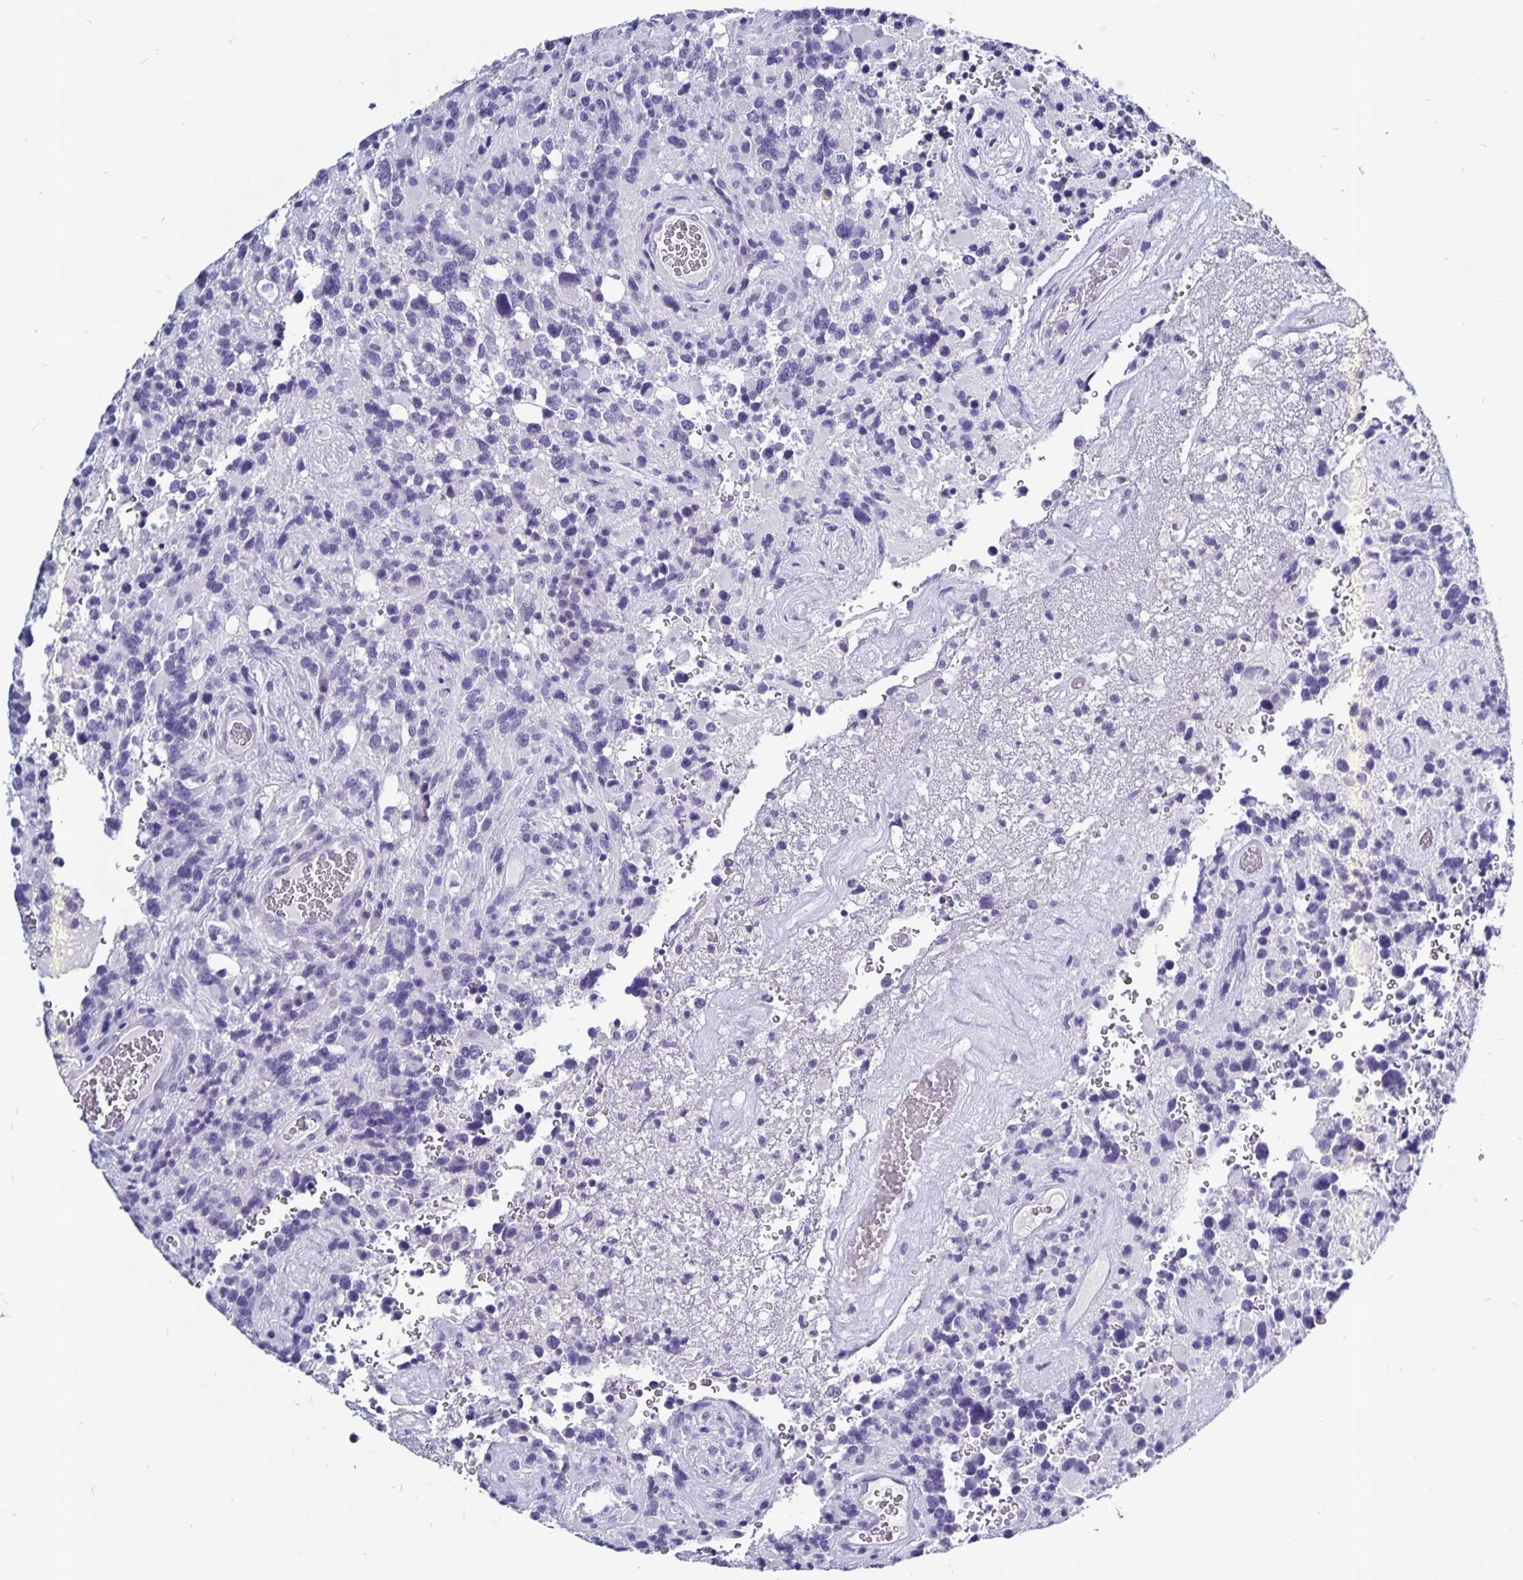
{"staining": {"intensity": "negative", "quantity": "none", "location": "none"}, "tissue": "glioma", "cell_type": "Tumor cells", "image_type": "cancer", "snomed": [{"axis": "morphology", "description": "Glioma, malignant, High grade"}, {"axis": "topography", "description": "Brain"}], "caption": "The photomicrograph displays no staining of tumor cells in glioma.", "gene": "ODF3B", "patient": {"sex": "female", "age": 40}}